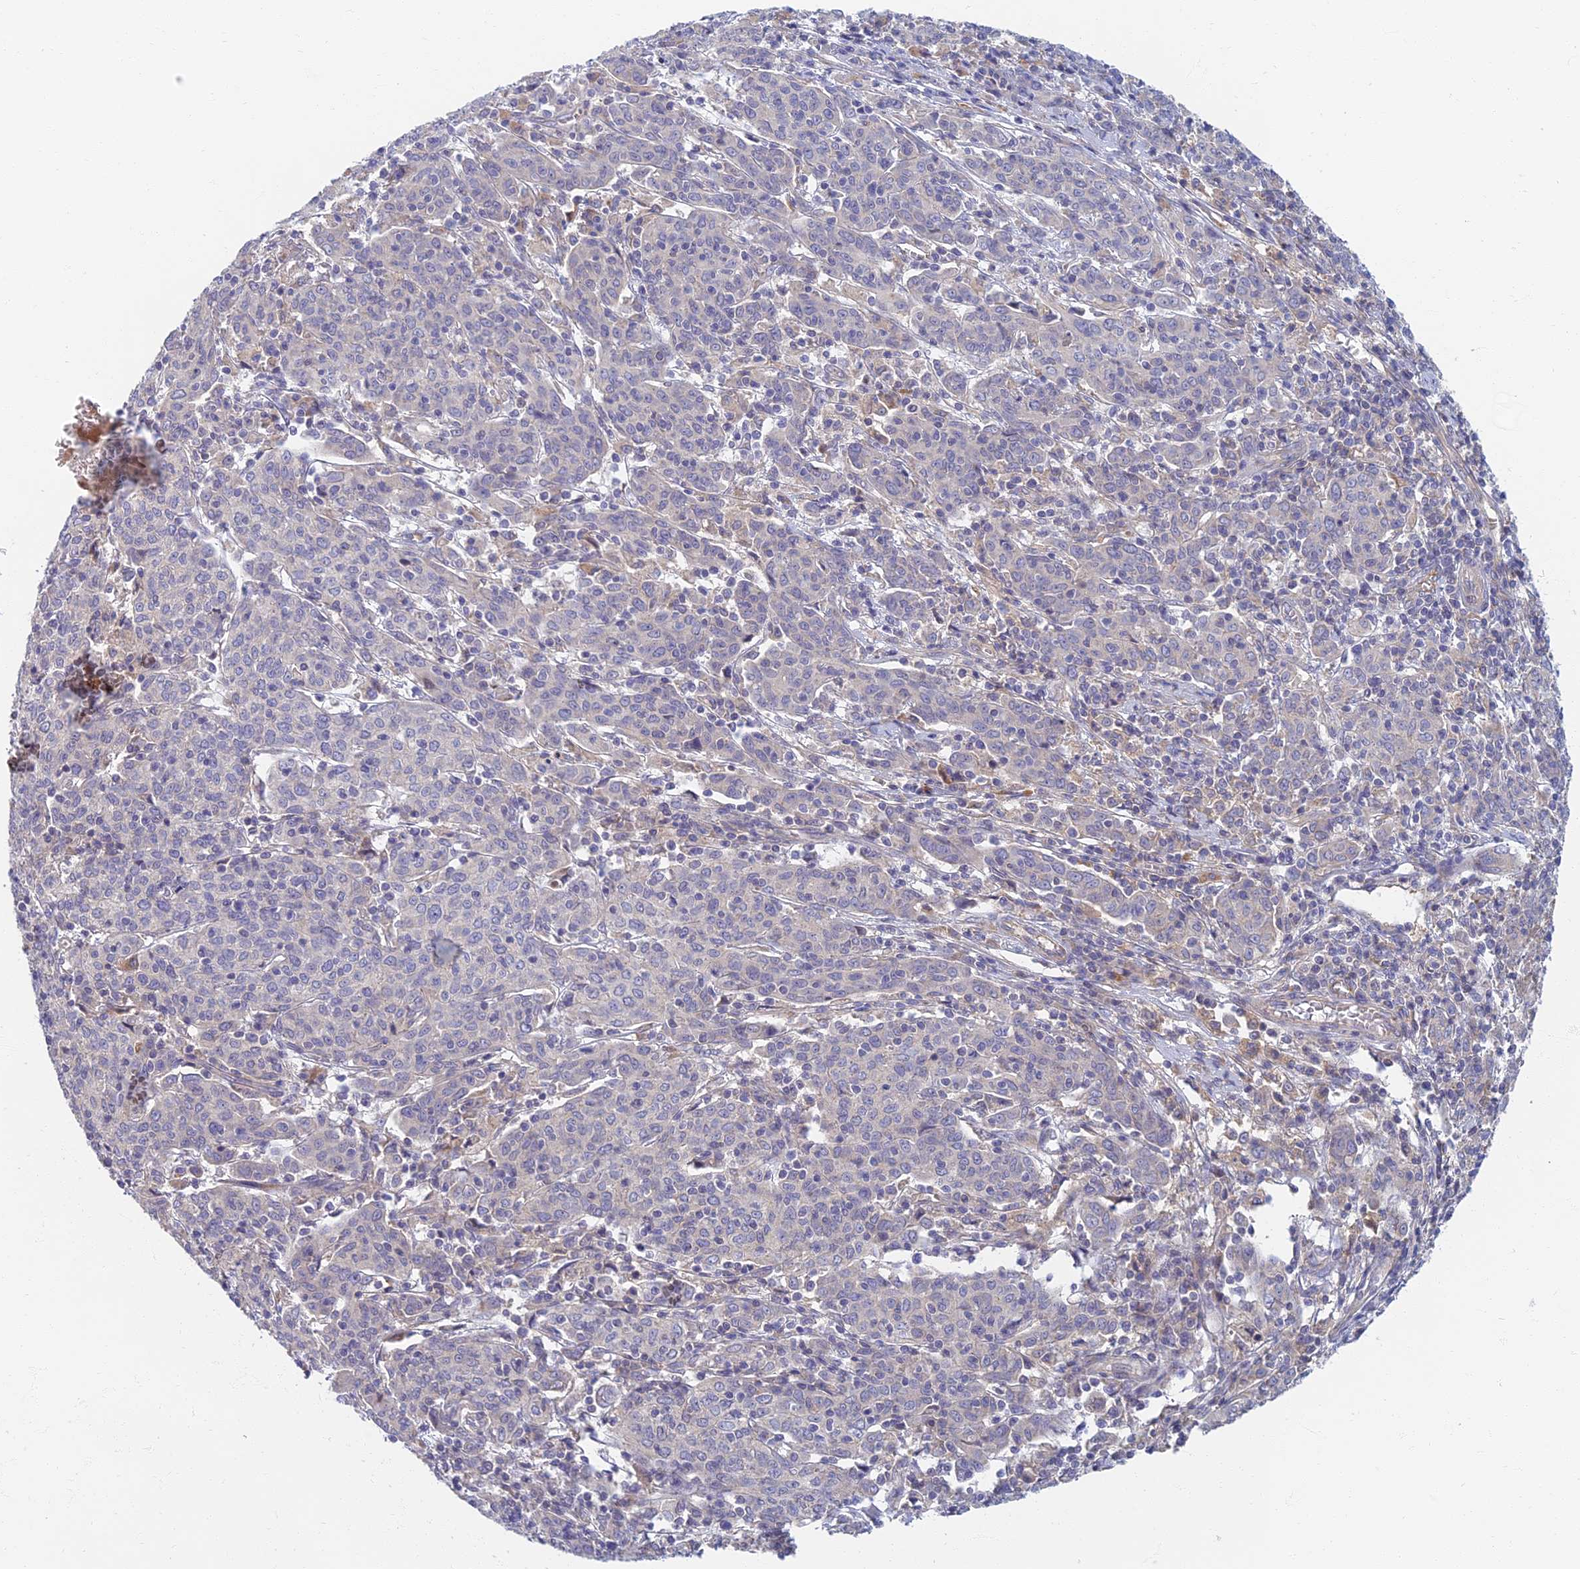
{"staining": {"intensity": "negative", "quantity": "none", "location": "none"}, "tissue": "cervical cancer", "cell_type": "Tumor cells", "image_type": "cancer", "snomed": [{"axis": "morphology", "description": "Squamous cell carcinoma, NOS"}, {"axis": "topography", "description": "Cervix"}], "caption": "A histopathology image of squamous cell carcinoma (cervical) stained for a protein exhibits no brown staining in tumor cells. The staining was performed using DAB to visualize the protein expression in brown, while the nuclei were stained in blue with hematoxylin (Magnification: 20x).", "gene": "SOGA1", "patient": {"sex": "female", "age": 67}}